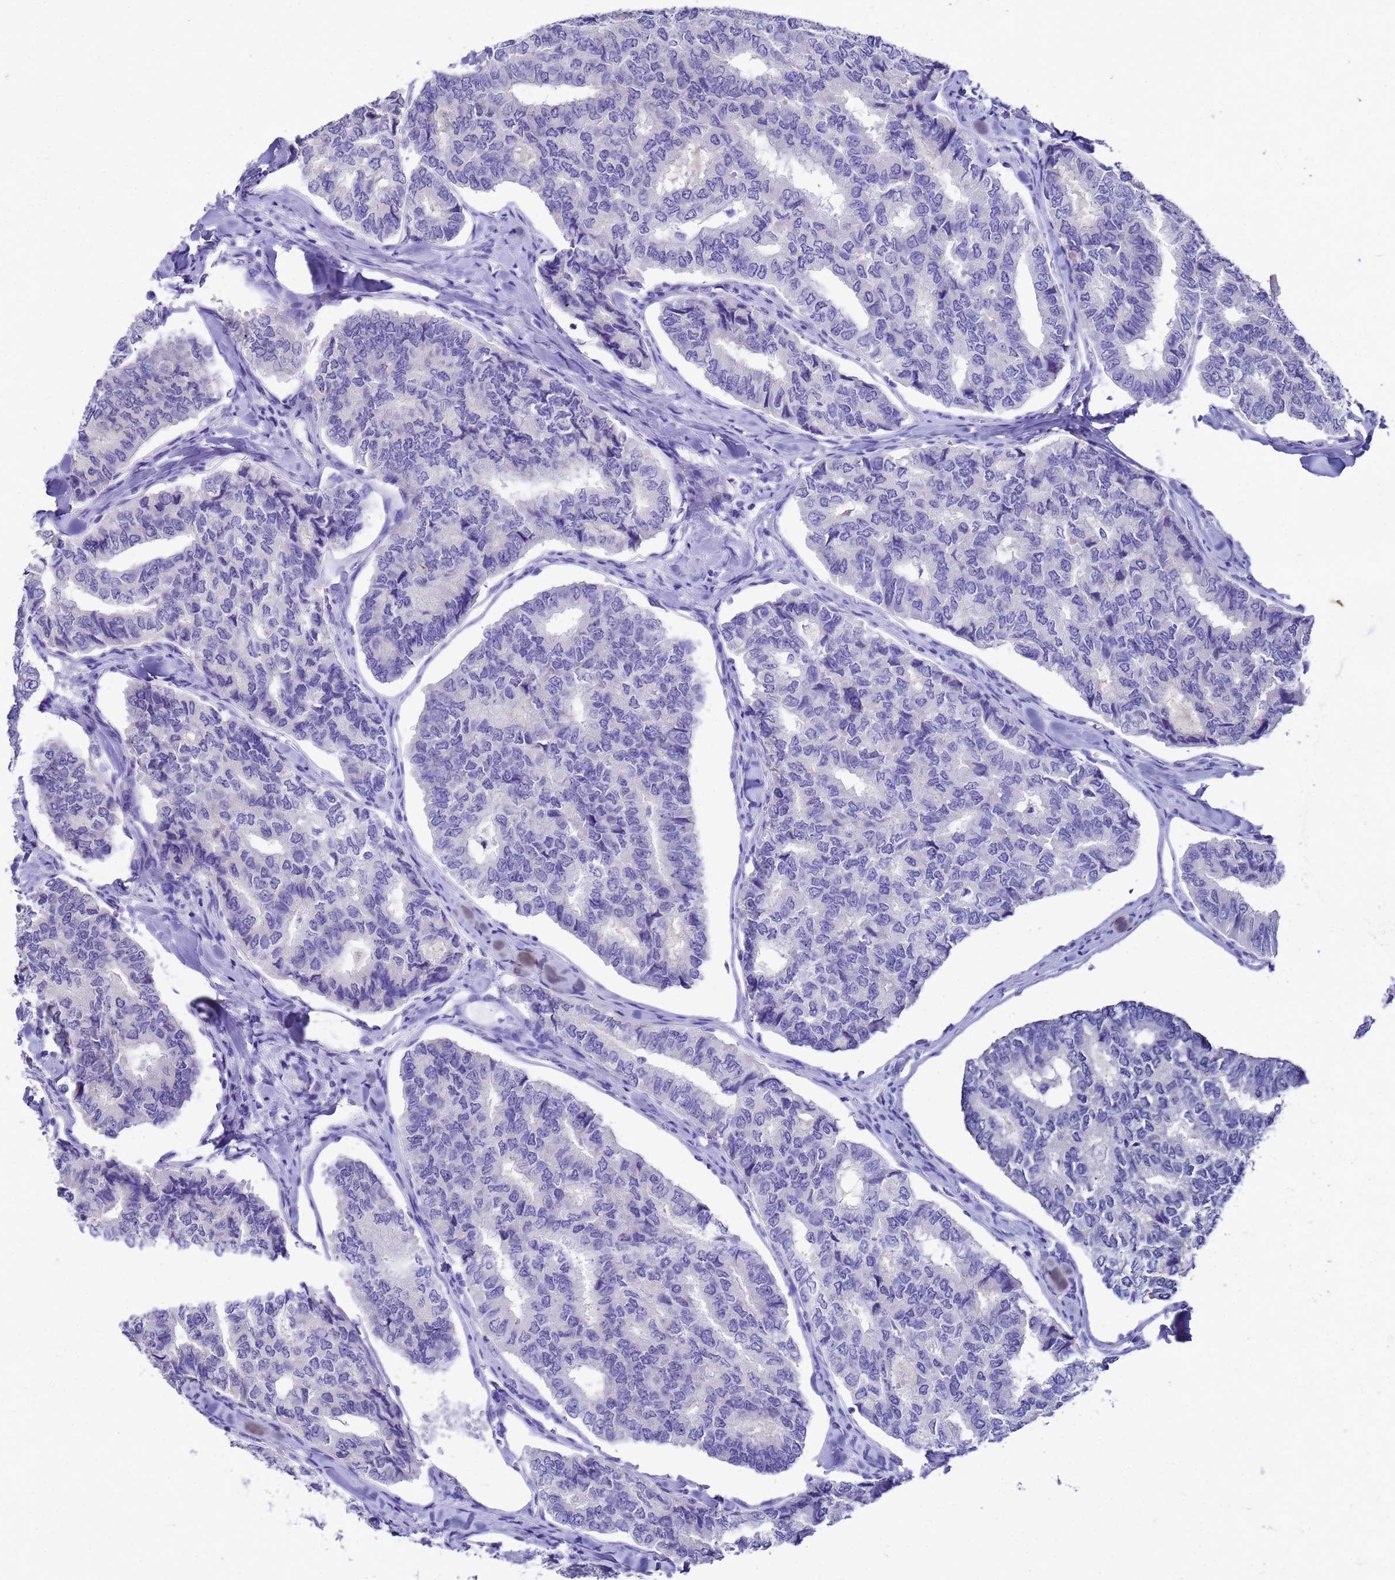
{"staining": {"intensity": "negative", "quantity": "none", "location": "none"}, "tissue": "thyroid cancer", "cell_type": "Tumor cells", "image_type": "cancer", "snomed": [{"axis": "morphology", "description": "Papillary adenocarcinoma, NOS"}, {"axis": "topography", "description": "Thyroid gland"}], "caption": "High magnification brightfield microscopy of thyroid papillary adenocarcinoma stained with DAB (3,3'-diaminobenzidine) (brown) and counterstained with hematoxylin (blue): tumor cells show no significant positivity.", "gene": "MS4A13", "patient": {"sex": "female", "age": 35}}